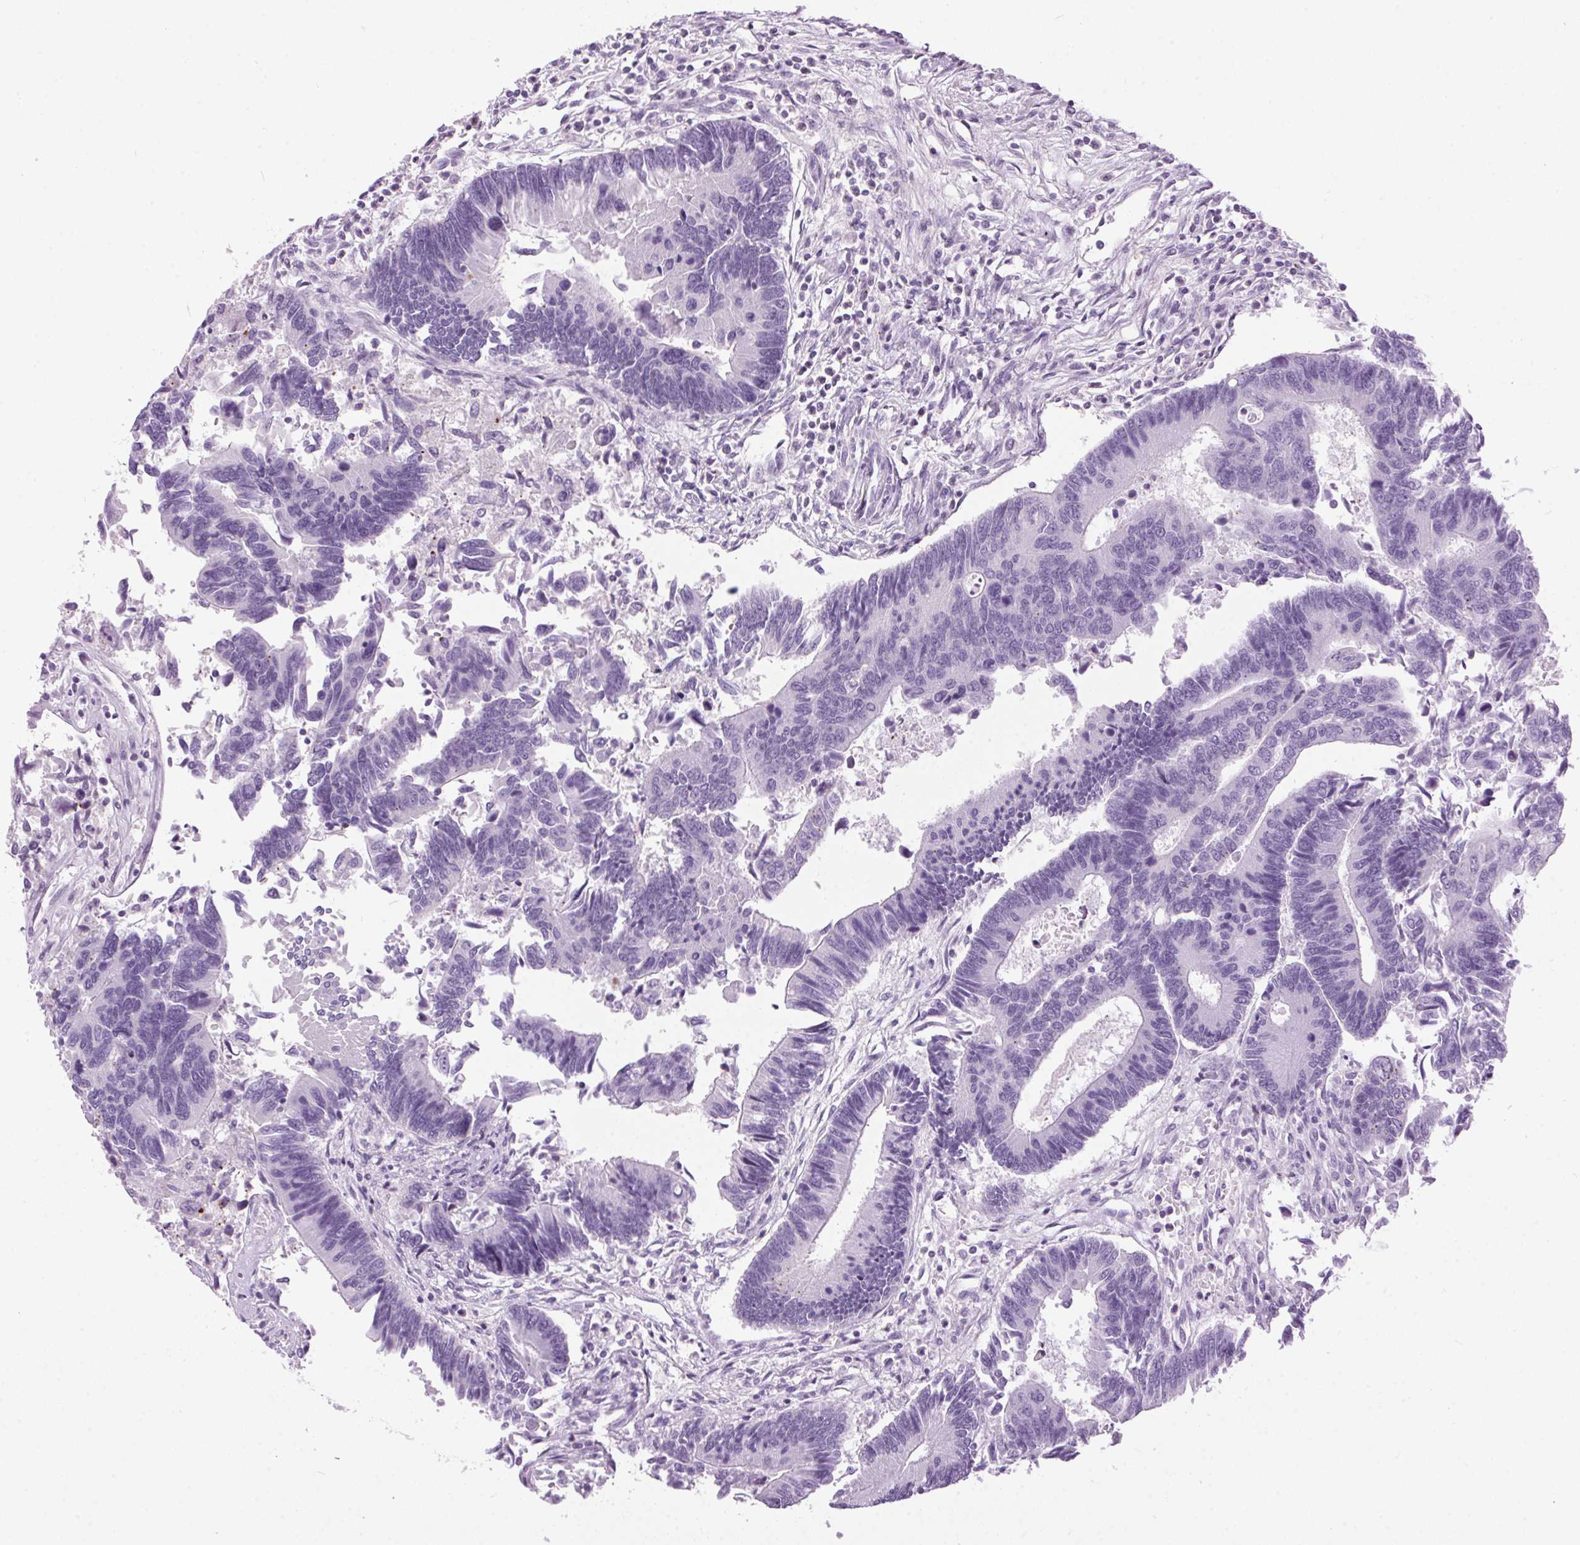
{"staining": {"intensity": "negative", "quantity": "none", "location": "none"}, "tissue": "colorectal cancer", "cell_type": "Tumor cells", "image_type": "cancer", "snomed": [{"axis": "morphology", "description": "Adenocarcinoma, NOS"}, {"axis": "topography", "description": "Colon"}], "caption": "Immunohistochemical staining of human colorectal adenocarcinoma demonstrates no significant positivity in tumor cells.", "gene": "TMEM88B", "patient": {"sex": "female", "age": 67}}